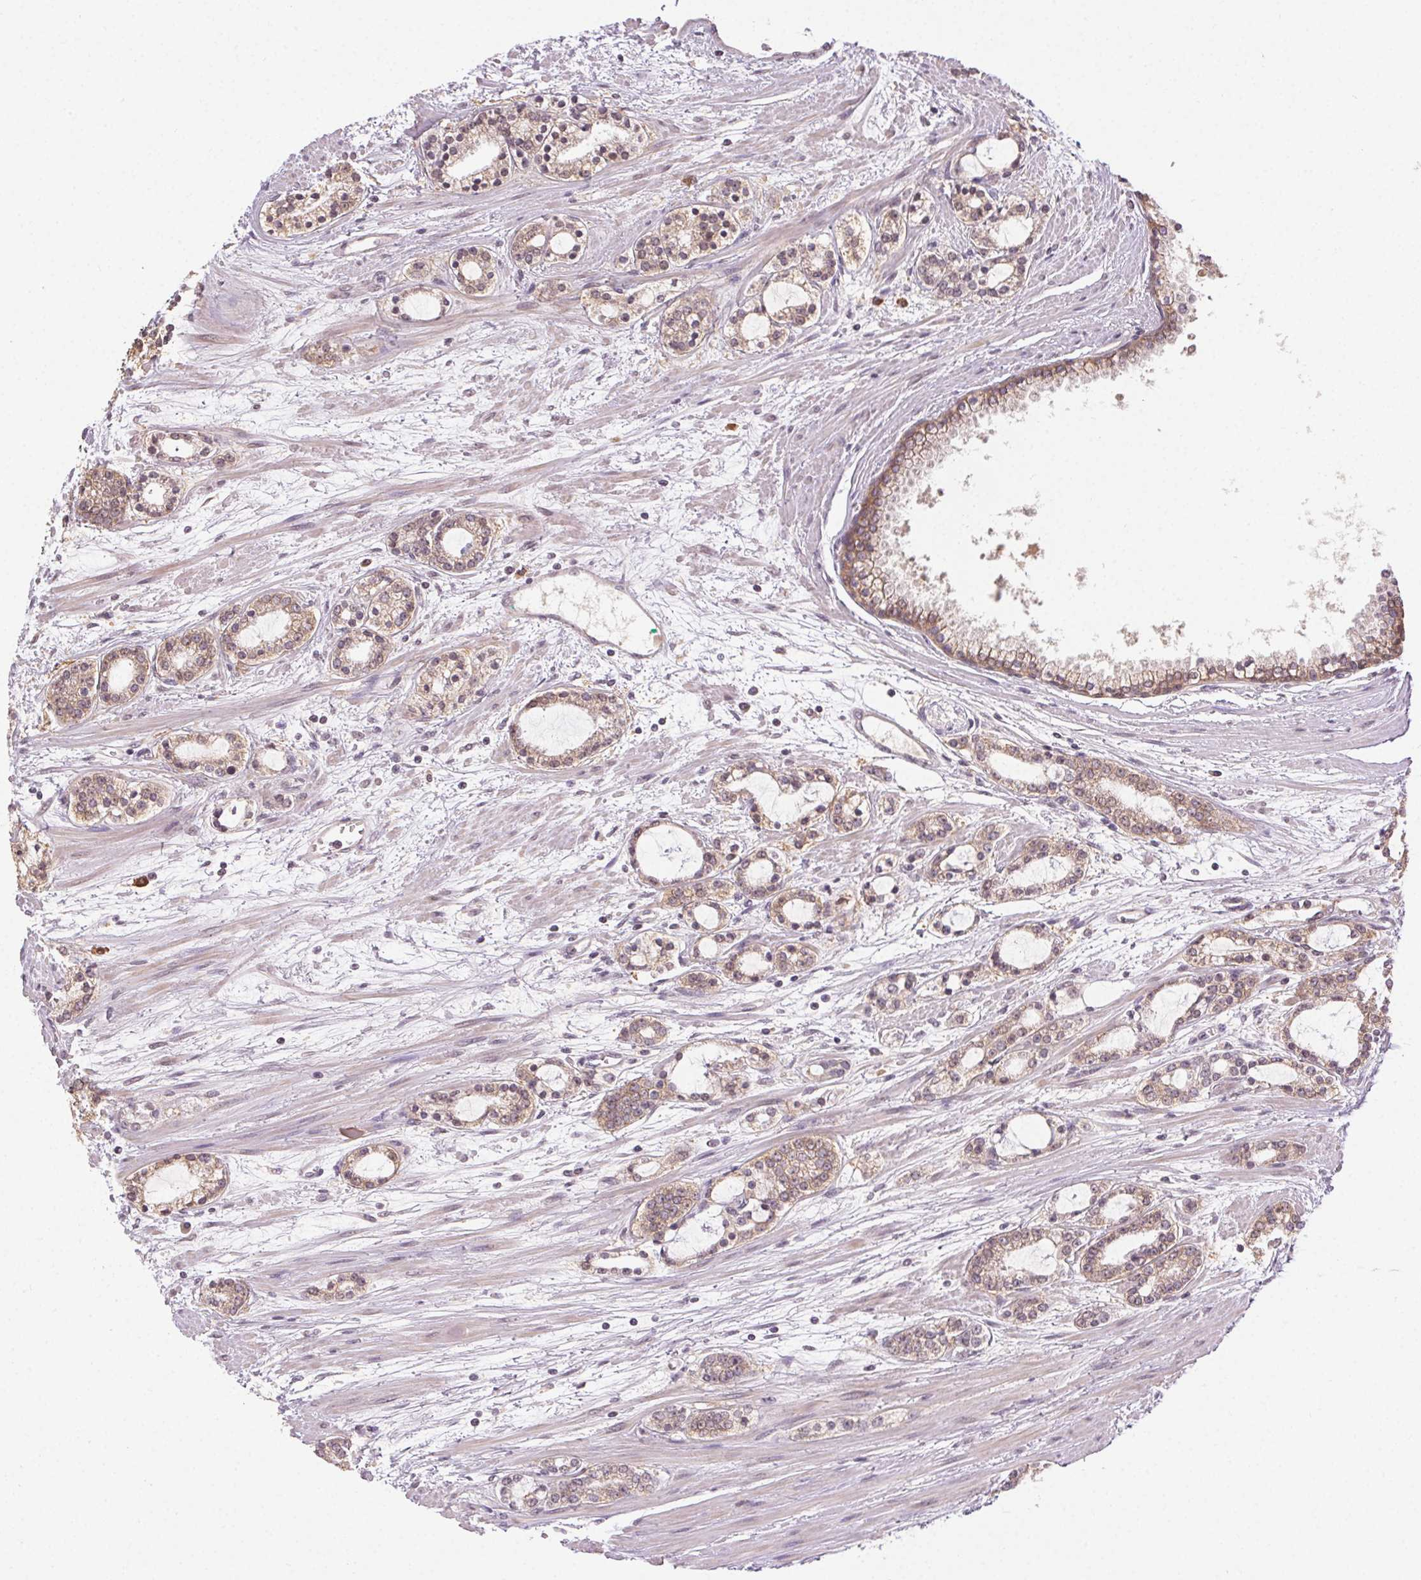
{"staining": {"intensity": "weak", "quantity": ">75%", "location": "cytoplasmic/membranous"}, "tissue": "prostate cancer", "cell_type": "Tumor cells", "image_type": "cancer", "snomed": [{"axis": "morphology", "description": "Adenocarcinoma, Medium grade"}, {"axis": "topography", "description": "Prostate"}], "caption": "High-power microscopy captured an immunohistochemistry (IHC) histopathology image of medium-grade adenocarcinoma (prostate), revealing weak cytoplasmic/membranous staining in approximately >75% of tumor cells.", "gene": "ATP1B3", "patient": {"sex": "male", "age": 57}}